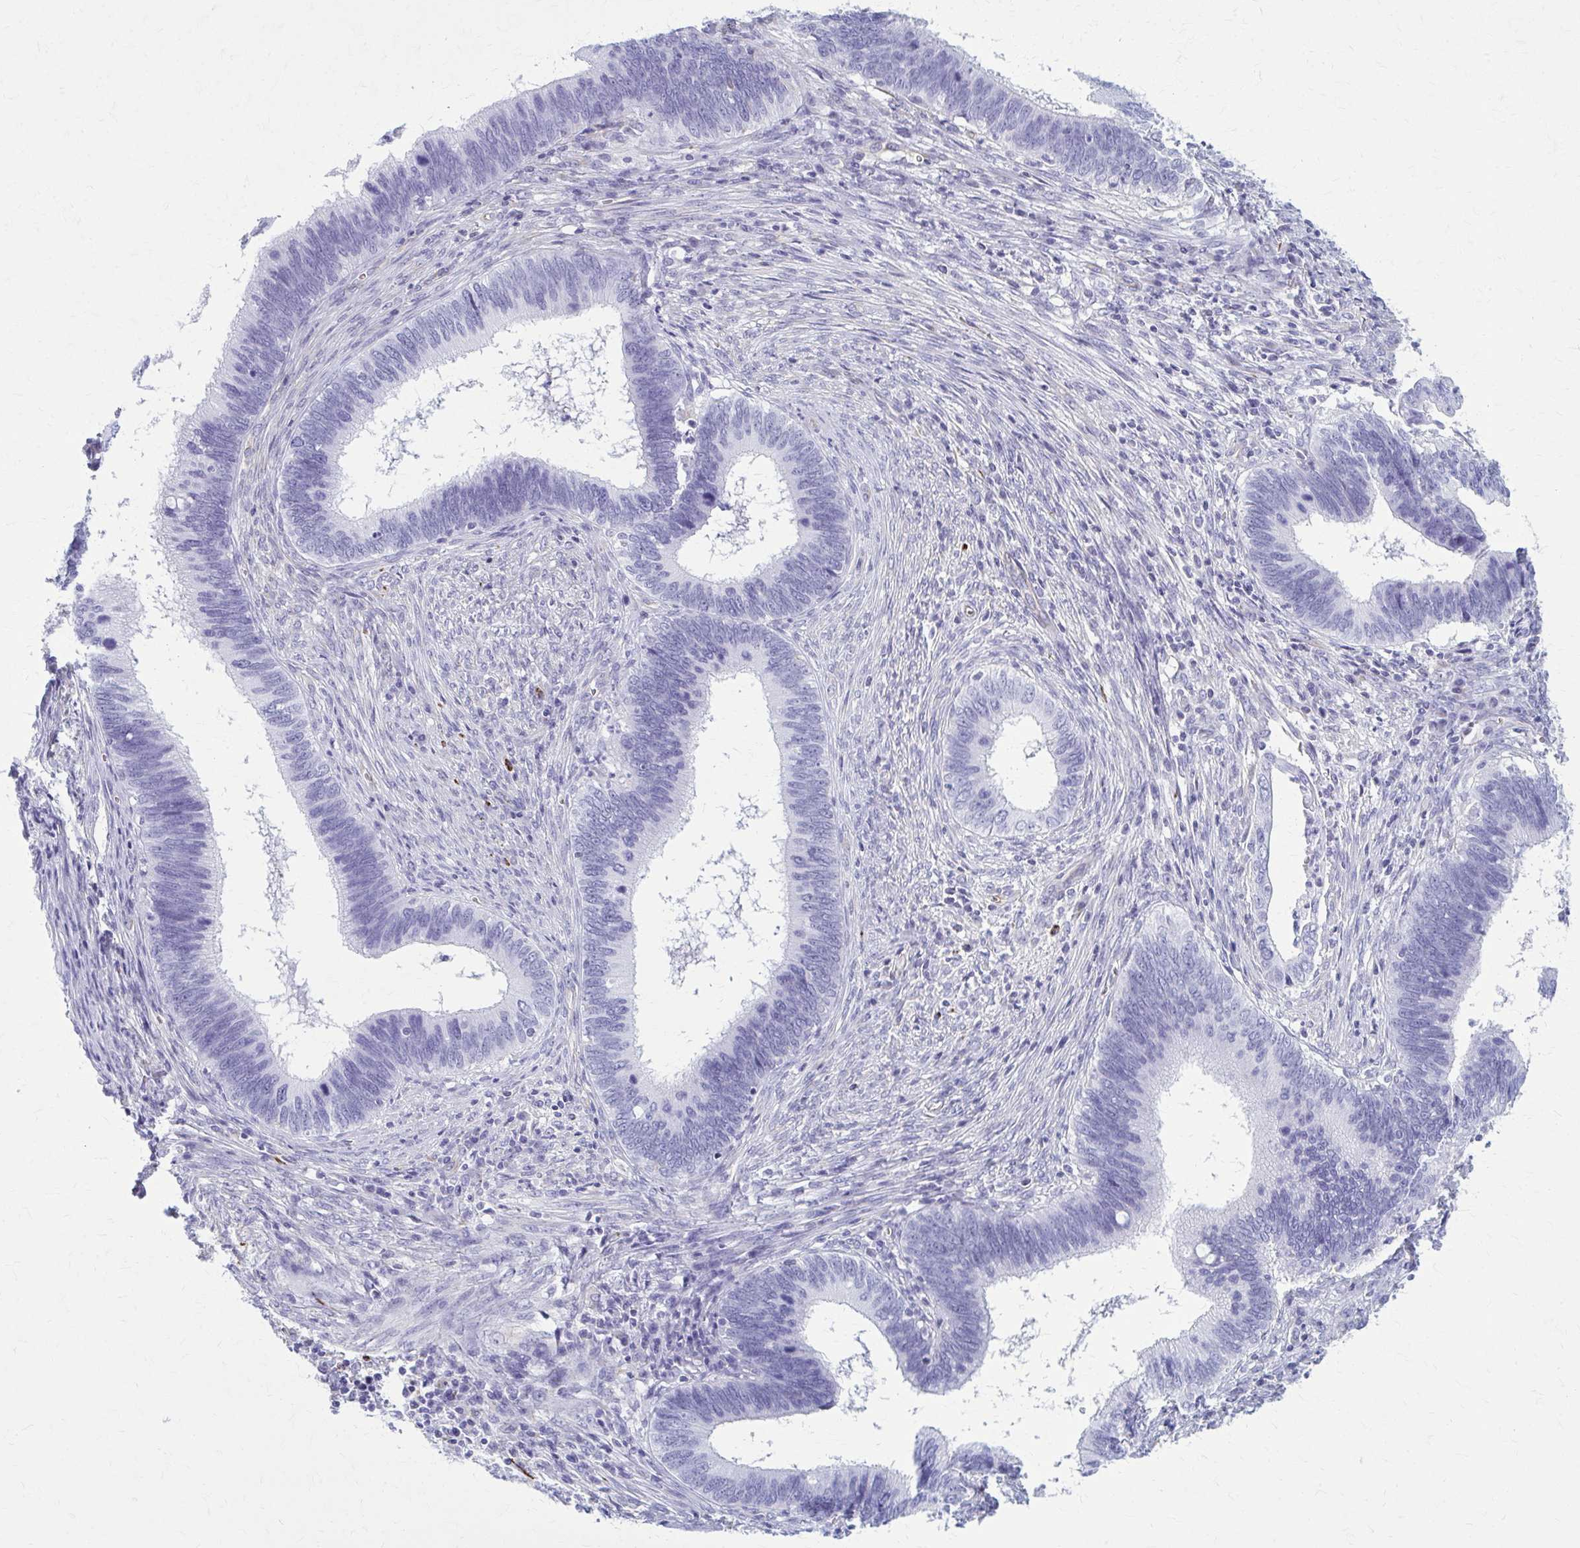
{"staining": {"intensity": "negative", "quantity": "none", "location": "none"}, "tissue": "cervical cancer", "cell_type": "Tumor cells", "image_type": "cancer", "snomed": [{"axis": "morphology", "description": "Adenocarcinoma, NOS"}, {"axis": "topography", "description": "Cervix"}], "caption": "IHC image of cervical adenocarcinoma stained for a protein (brown), which shows no expression in tumor cells. (DAB immunohistochemistry, high magnification).", "gene": "GFAP", "patient": {"sex": "female", "age": 42}}